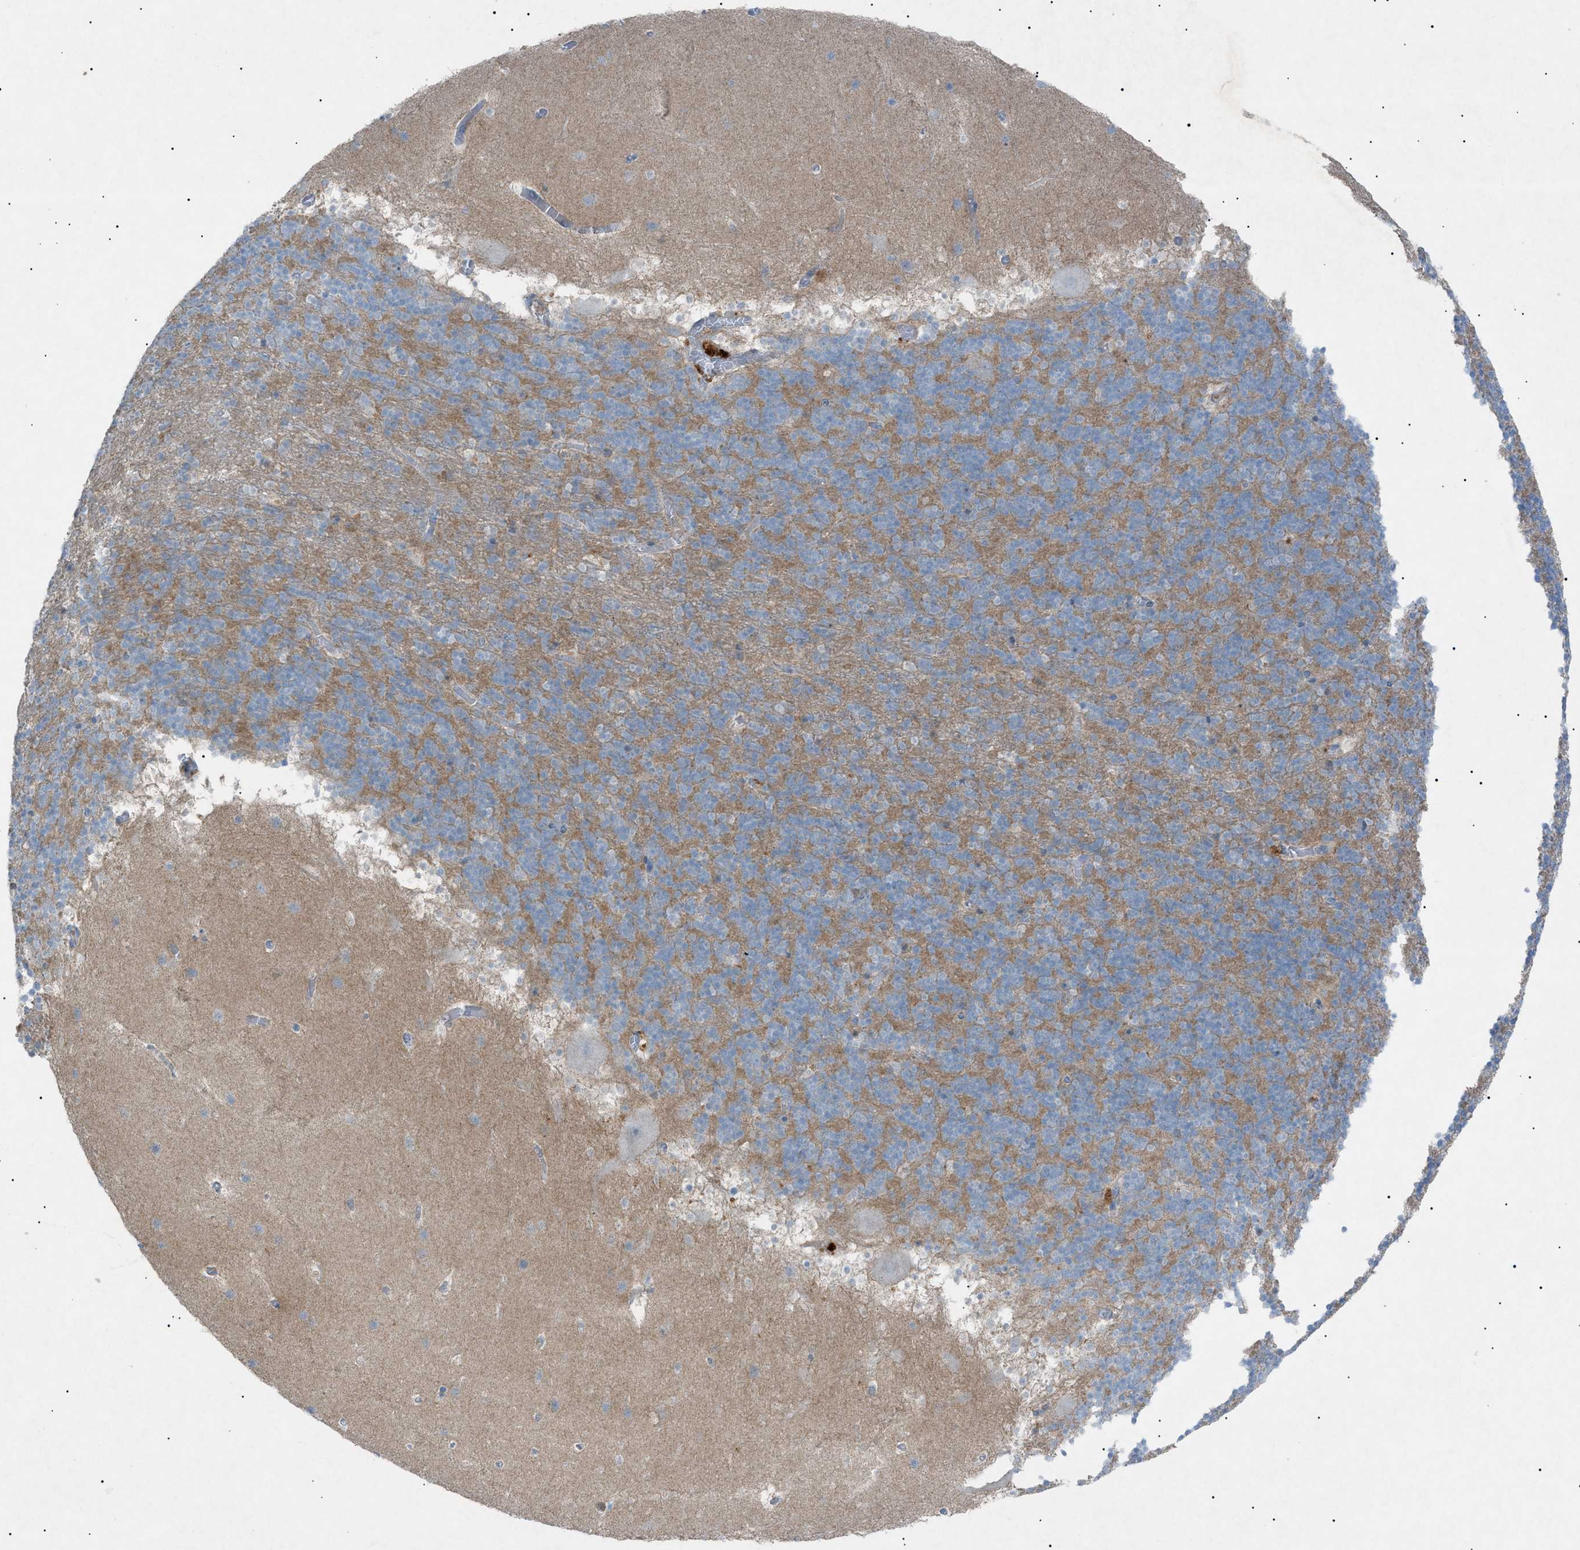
{"staining": {"intensity": "moderate", "quantity": "25%-75%", "location": "cytoplasmic/membranous"}, "tissue": "cerebellum", "cell_type": "Cells in granular layer", "image_type": "normal", "snomed": [{"axis": "morphology", "description": "Normal tissue, NOS"}, {"axis": "topography", "description": "Cerebellum"}], "caption": "Immunohistochemistry (DAB) staining of benign cerebellum displays moderate cytoplasmic/membranous protein positivity in about 25%-75% of cells in granular layer.", "gene": "BTK", "patient": {"sex": "male", "age": 45}}